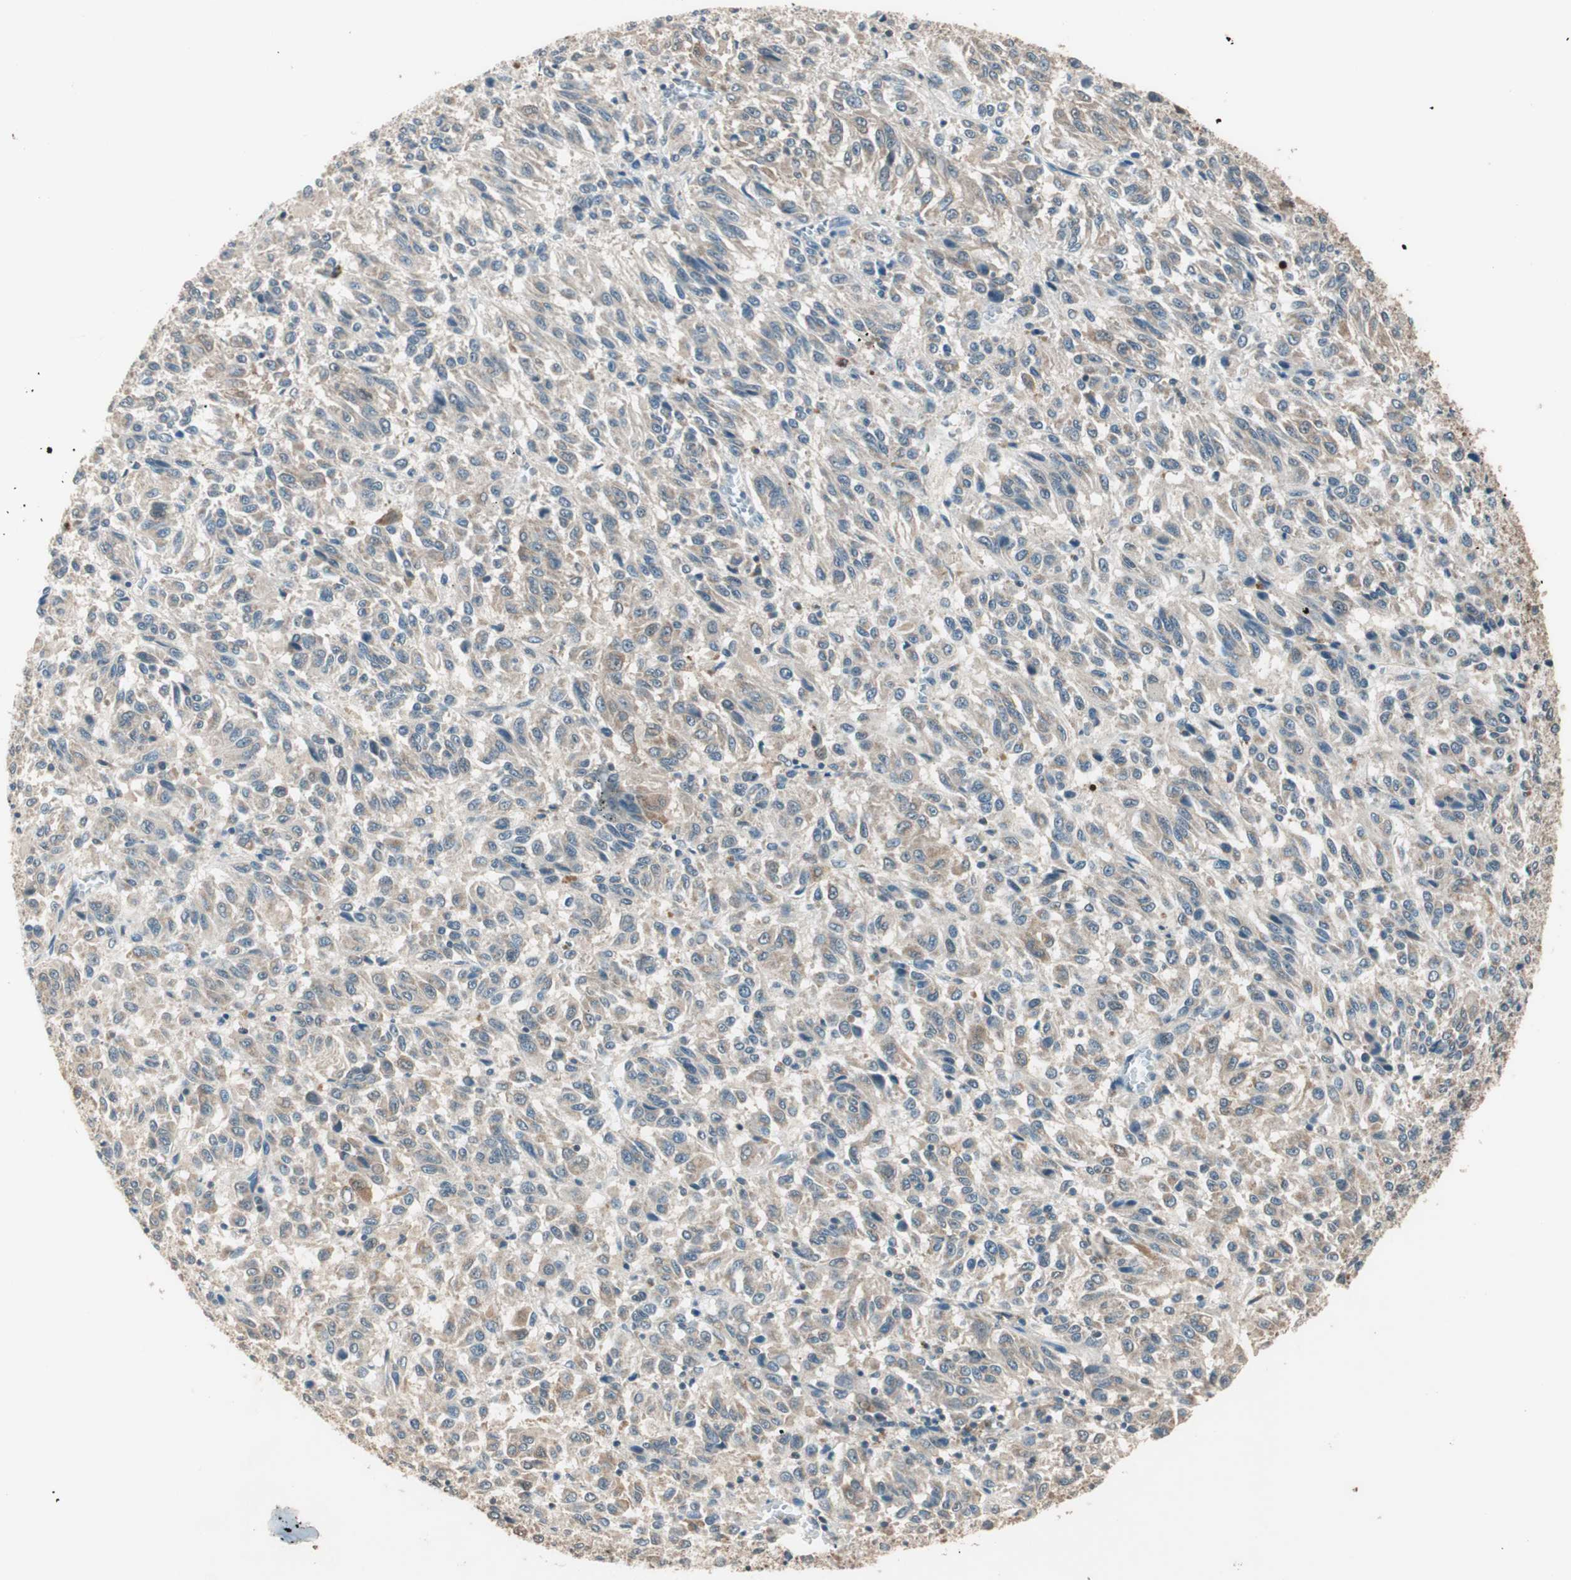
{"staining": {"intensity": "weak", "quantity": ">75%", "location": "cytoplasmic/membranous"}, "tissue": "melanoma", "cell_type": "Tumor cells", "image_type": "cancer", "snomed": [{"axis": "morphology", "description": "Malignant melanoma, Metastatic site"}, {"axis": "topography", "description": "Lung"}], "caption": "Protein staining displays weak cytoplasmic/membranous expression in approximately >75% of tumor cells in melanoma. (DAB (3,3'-diaminobenzidine) = brown stain, brightfield microscopy at high magnification).", "gene": "TRIM21", "patient": {"sex": "male", "age": 64}}